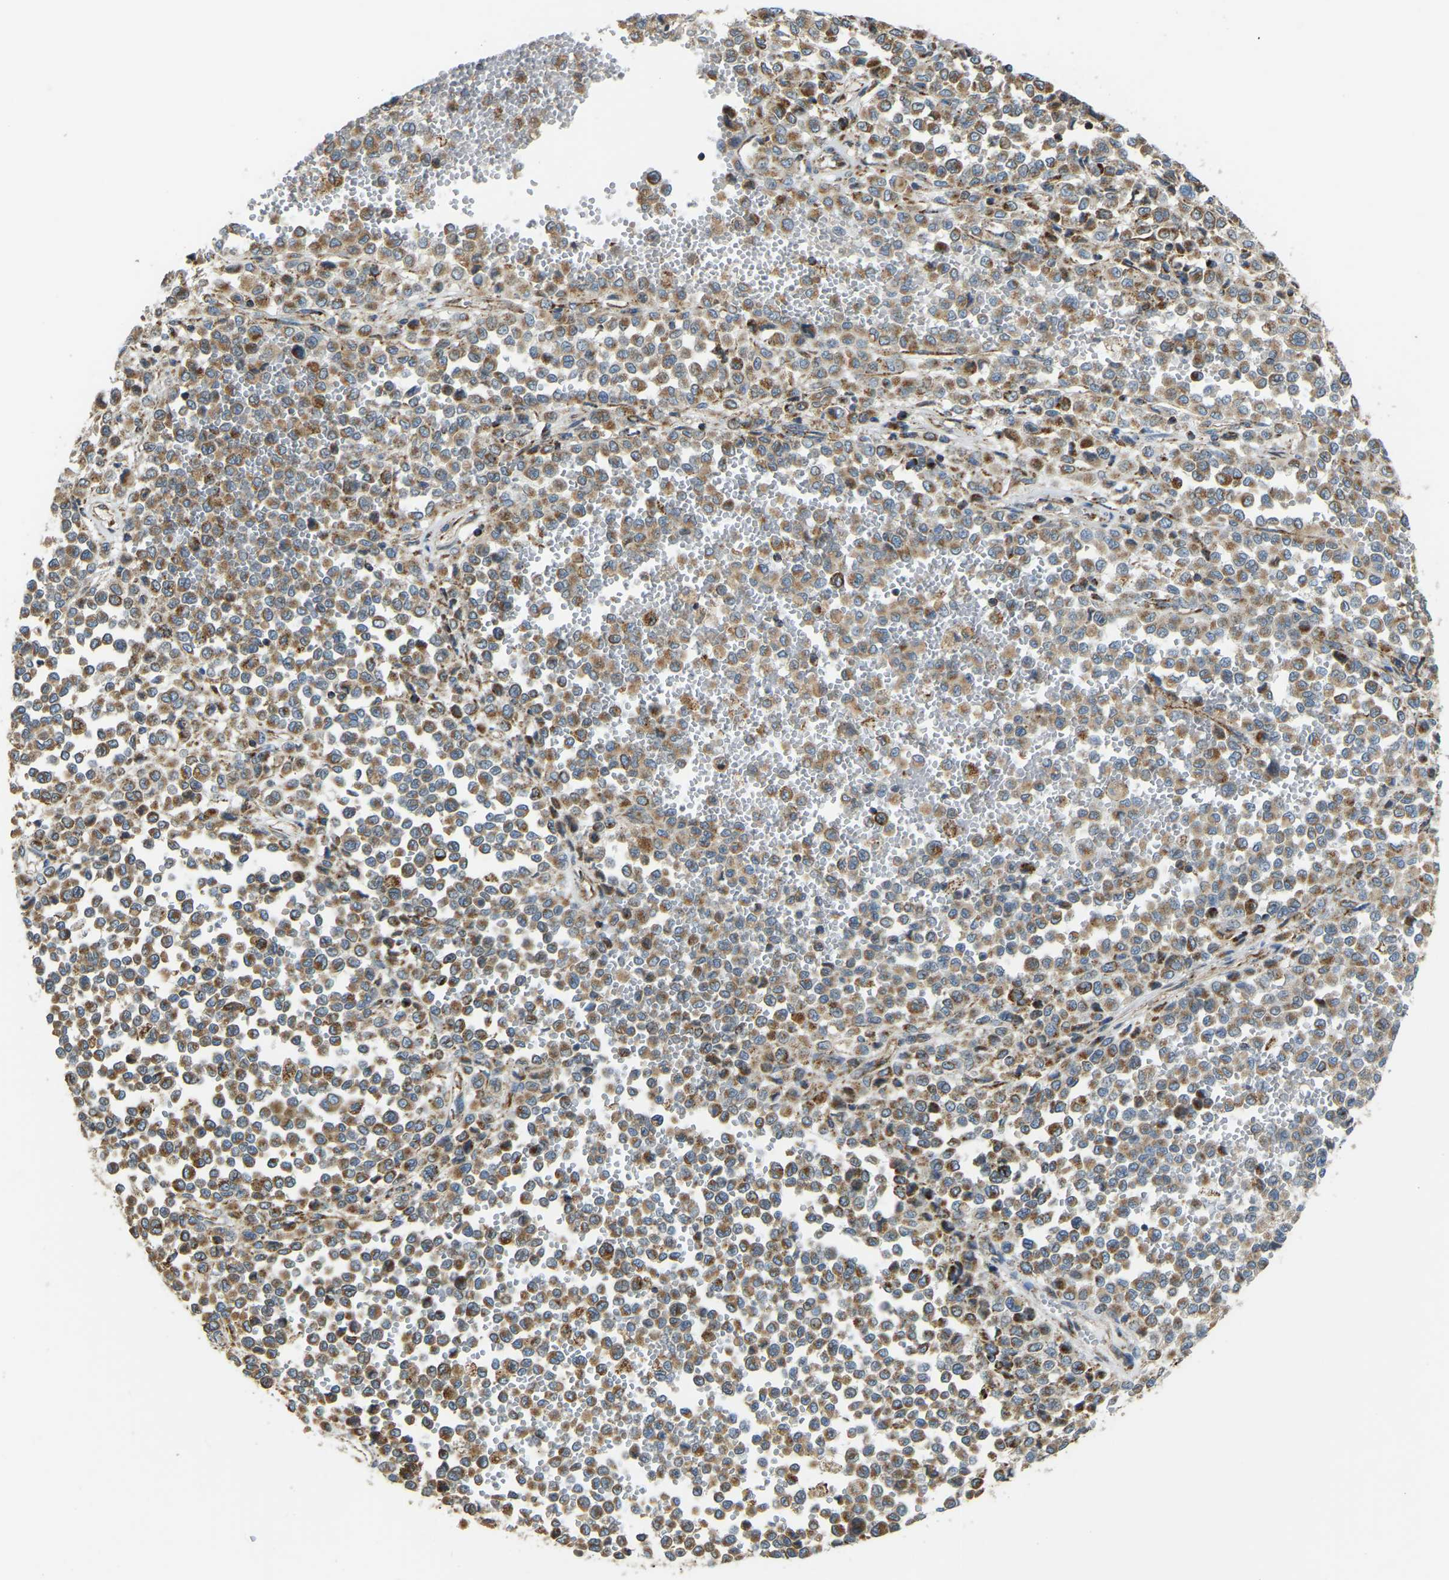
{"staining": {"intensity": "moderate", "quantity": ">75%", "location": "cytoplasmic/membranous"}, "tissue": "melanoma", "cell_type": "Tumor cells", "image_type": "cancer", "snomed": [{"axis": "morphology", "description": "Malignant melanoma, Metastatic site"}, {"axis": "topography", "description": "Pancreas"}], "caption": "There is medium levels of moderate cytoplasmic/membranous expression in tumor cells of melanoma, as demonstrated by immunohistochemical staining (brown color).", "gene": "PSMD7", "patient": {"sex": "female", "age": 30}}